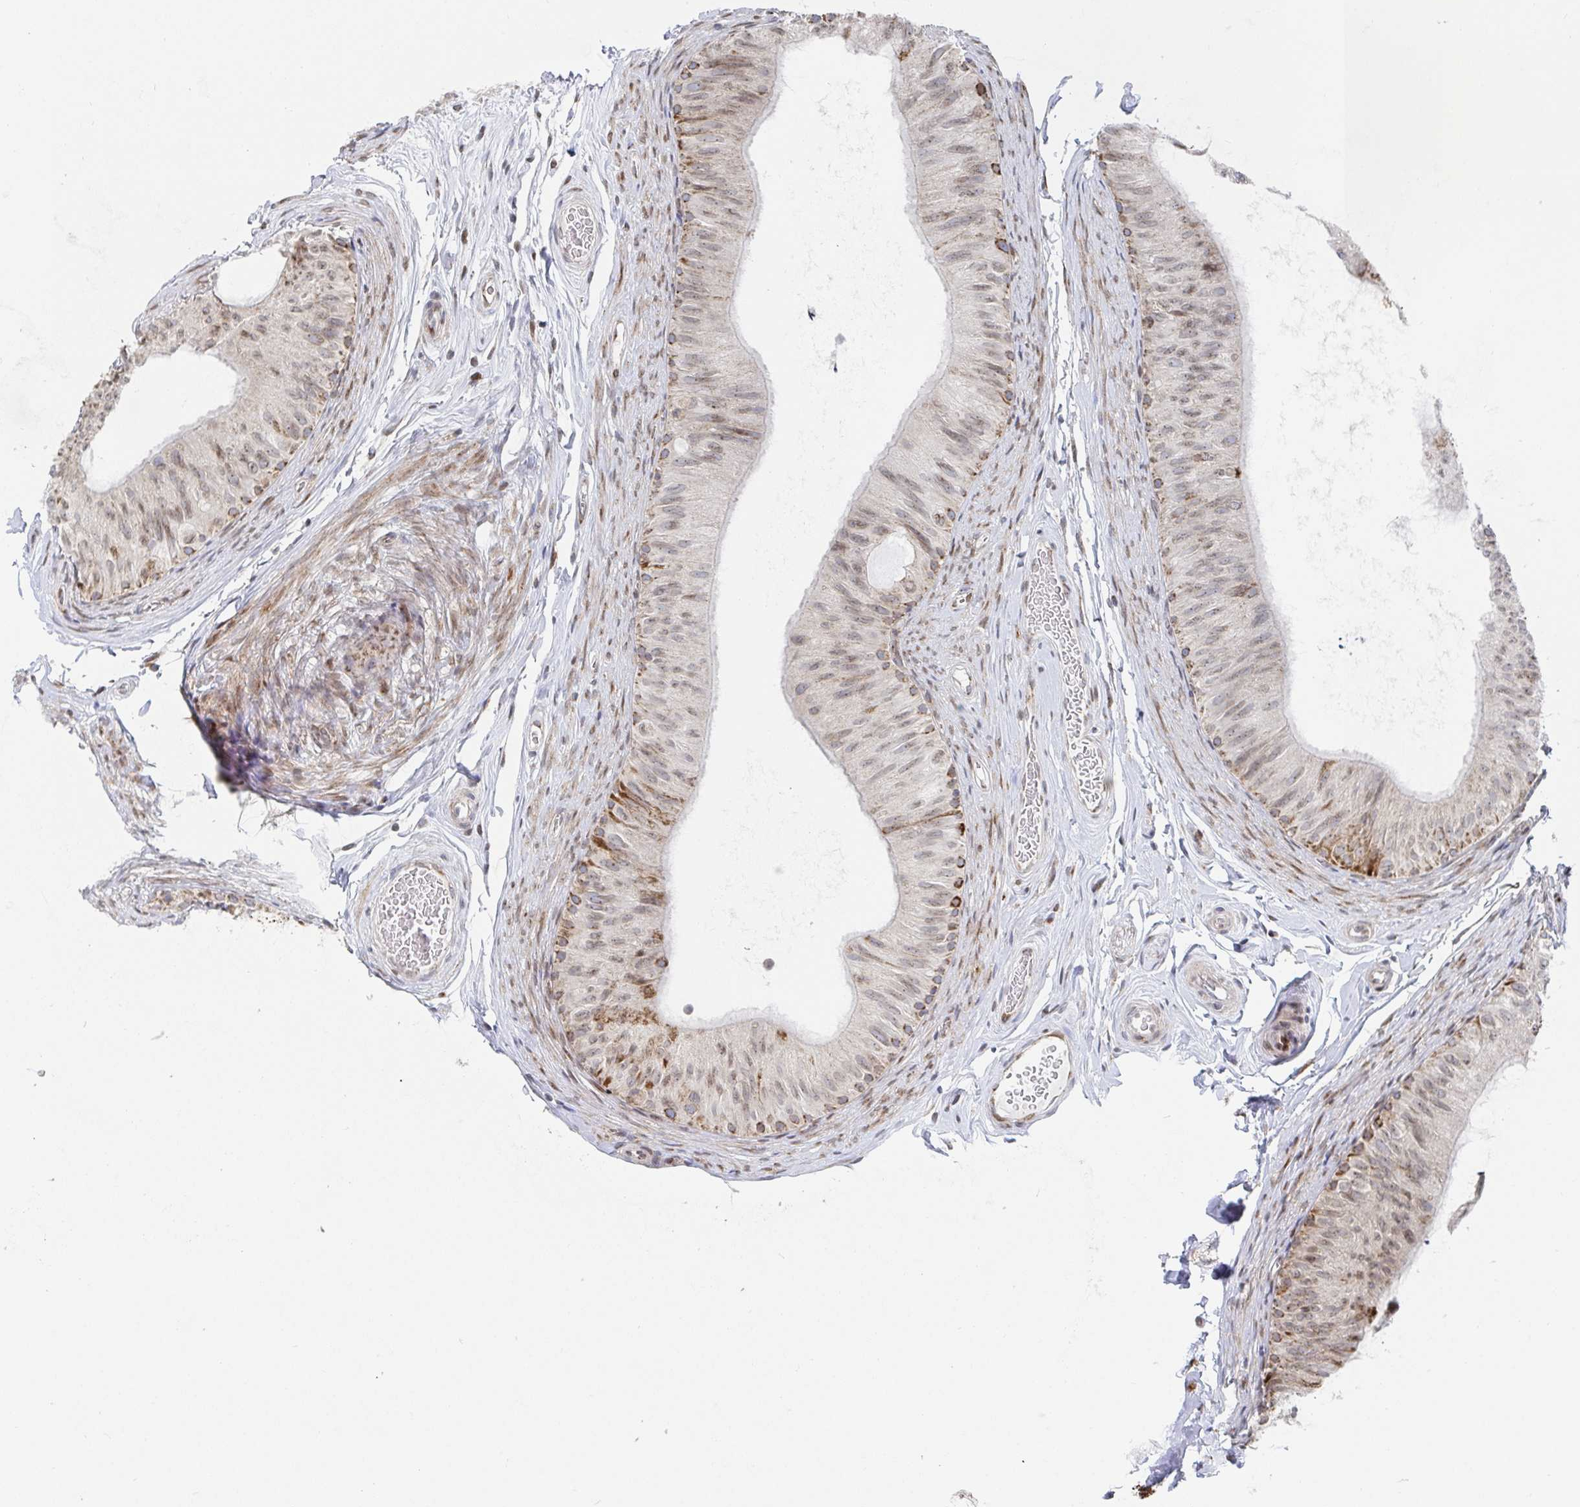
{"staining": {"intensity": "moderate", "quantity": "25%-75%", "location": "cytoplasmic/membranous"}, "tissue": "epididymis", "cell_type": "Glandular cells", "image_type": "normal", "snomed": [{"axis": "morphology", "description": "Normal tissue, NOS"}, {"axis": "topography", "description": "Epididymis, spermatic cord, NOS"}, {"axis": "topography", "description": "Epididymis"}], "caption": "This is an image of immunohistochemistry (IHC) staining of benign epididymis, which shows moderate staining in the cytoplasmic/membranous of glandular cells.", "gene": "STARD8", "patient": {"sex": "male", "age": 31}}